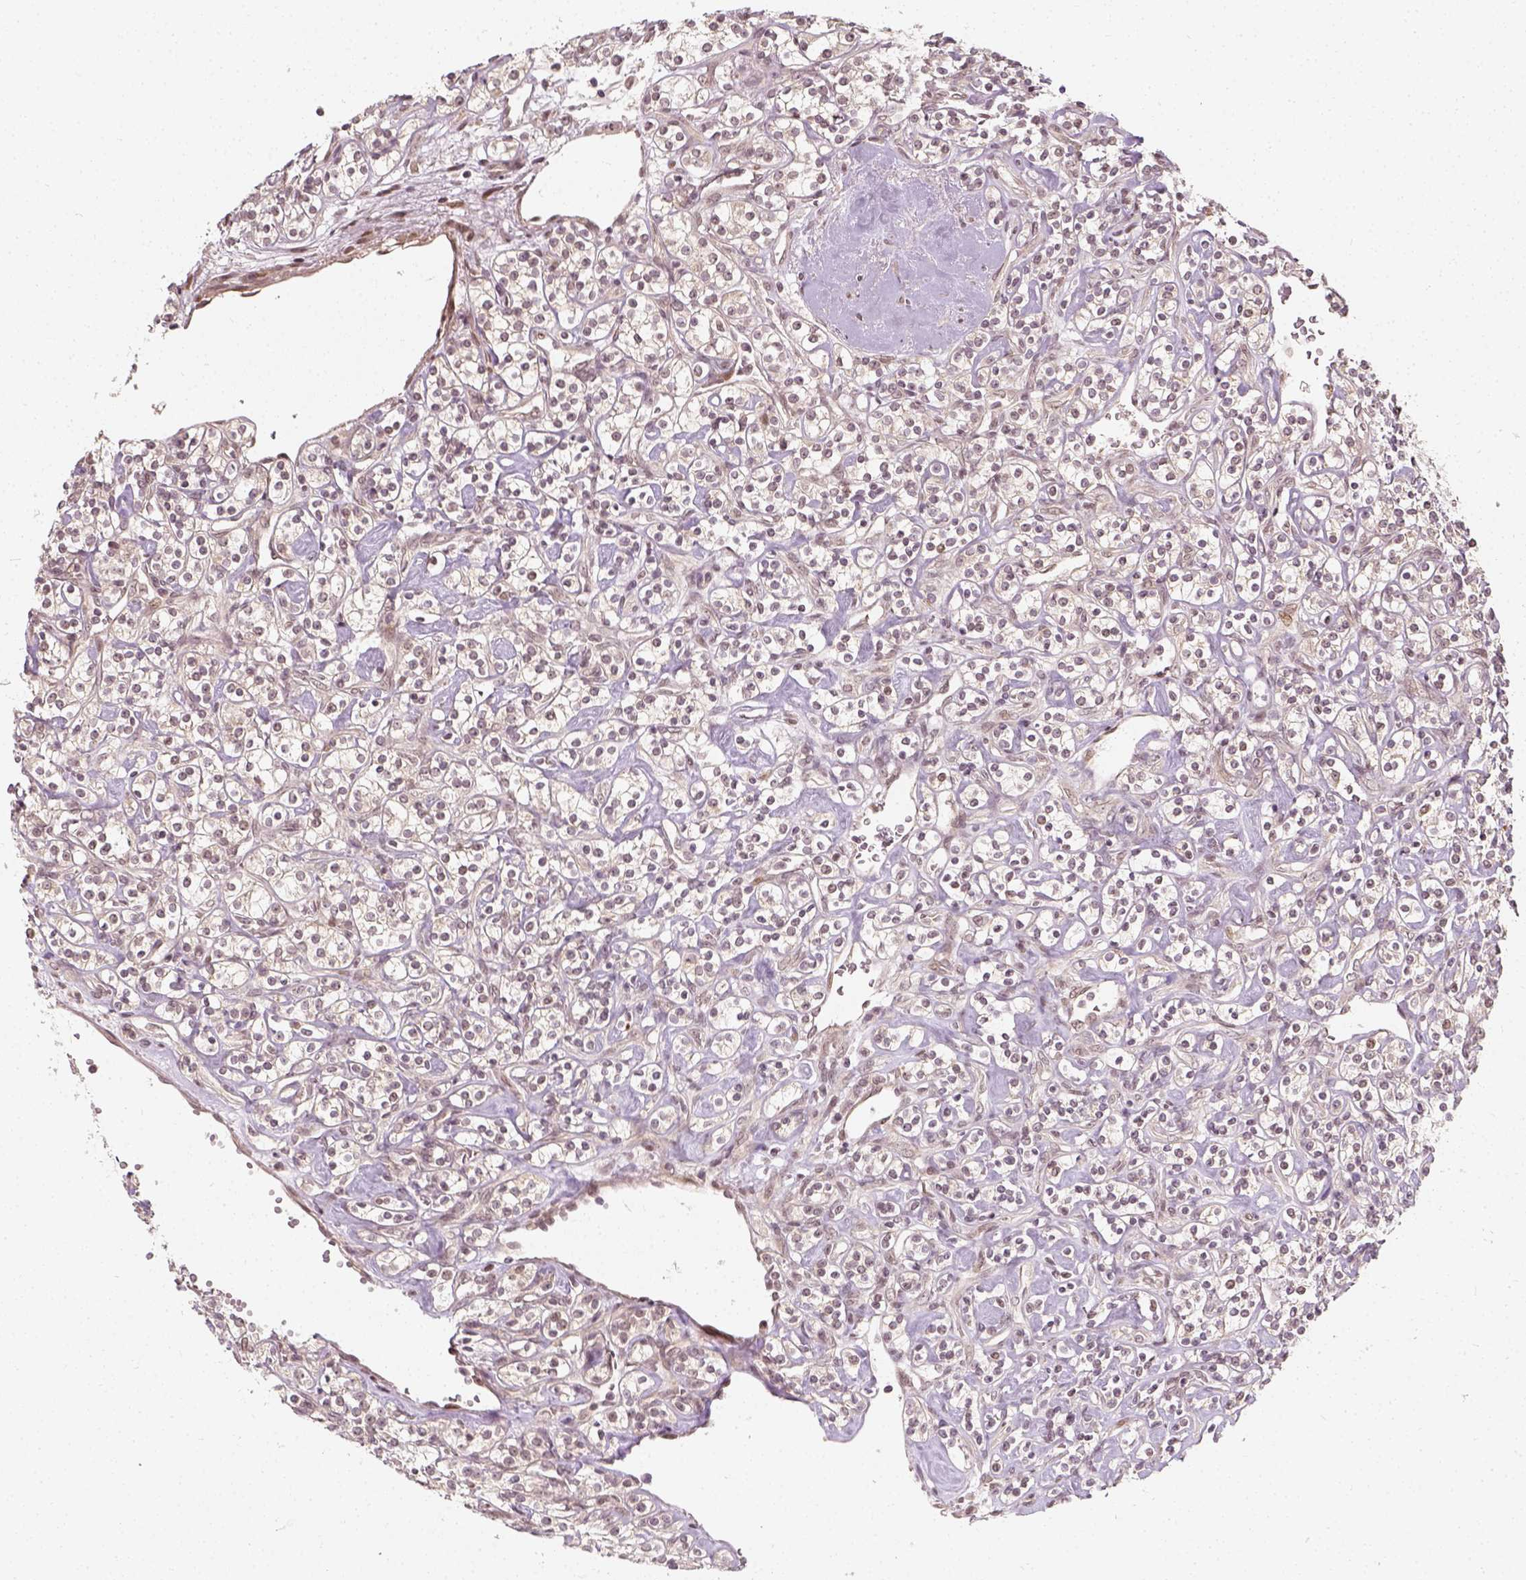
{"staining": {"intensity": "weak", "quantity": "<25%", "location": "nuclear"}, "tissue": "renal cancer", "cell_type": "Tumor cells", "image_type": "cancer", "snomed": [{"axis": "morphology", "description": "Adenocarcinoma, NOS"}, {"axis": "topography", "description": "Kidney"}], "caption": "Tumor cells are negative for brown protein staining in adenocarcinoma (renal). (Immunohistochemistry (ihc), brightfield microscopy, high magnification).", "gene": "ZMAT3", "patient": {"sex": "male", "age": 77}}